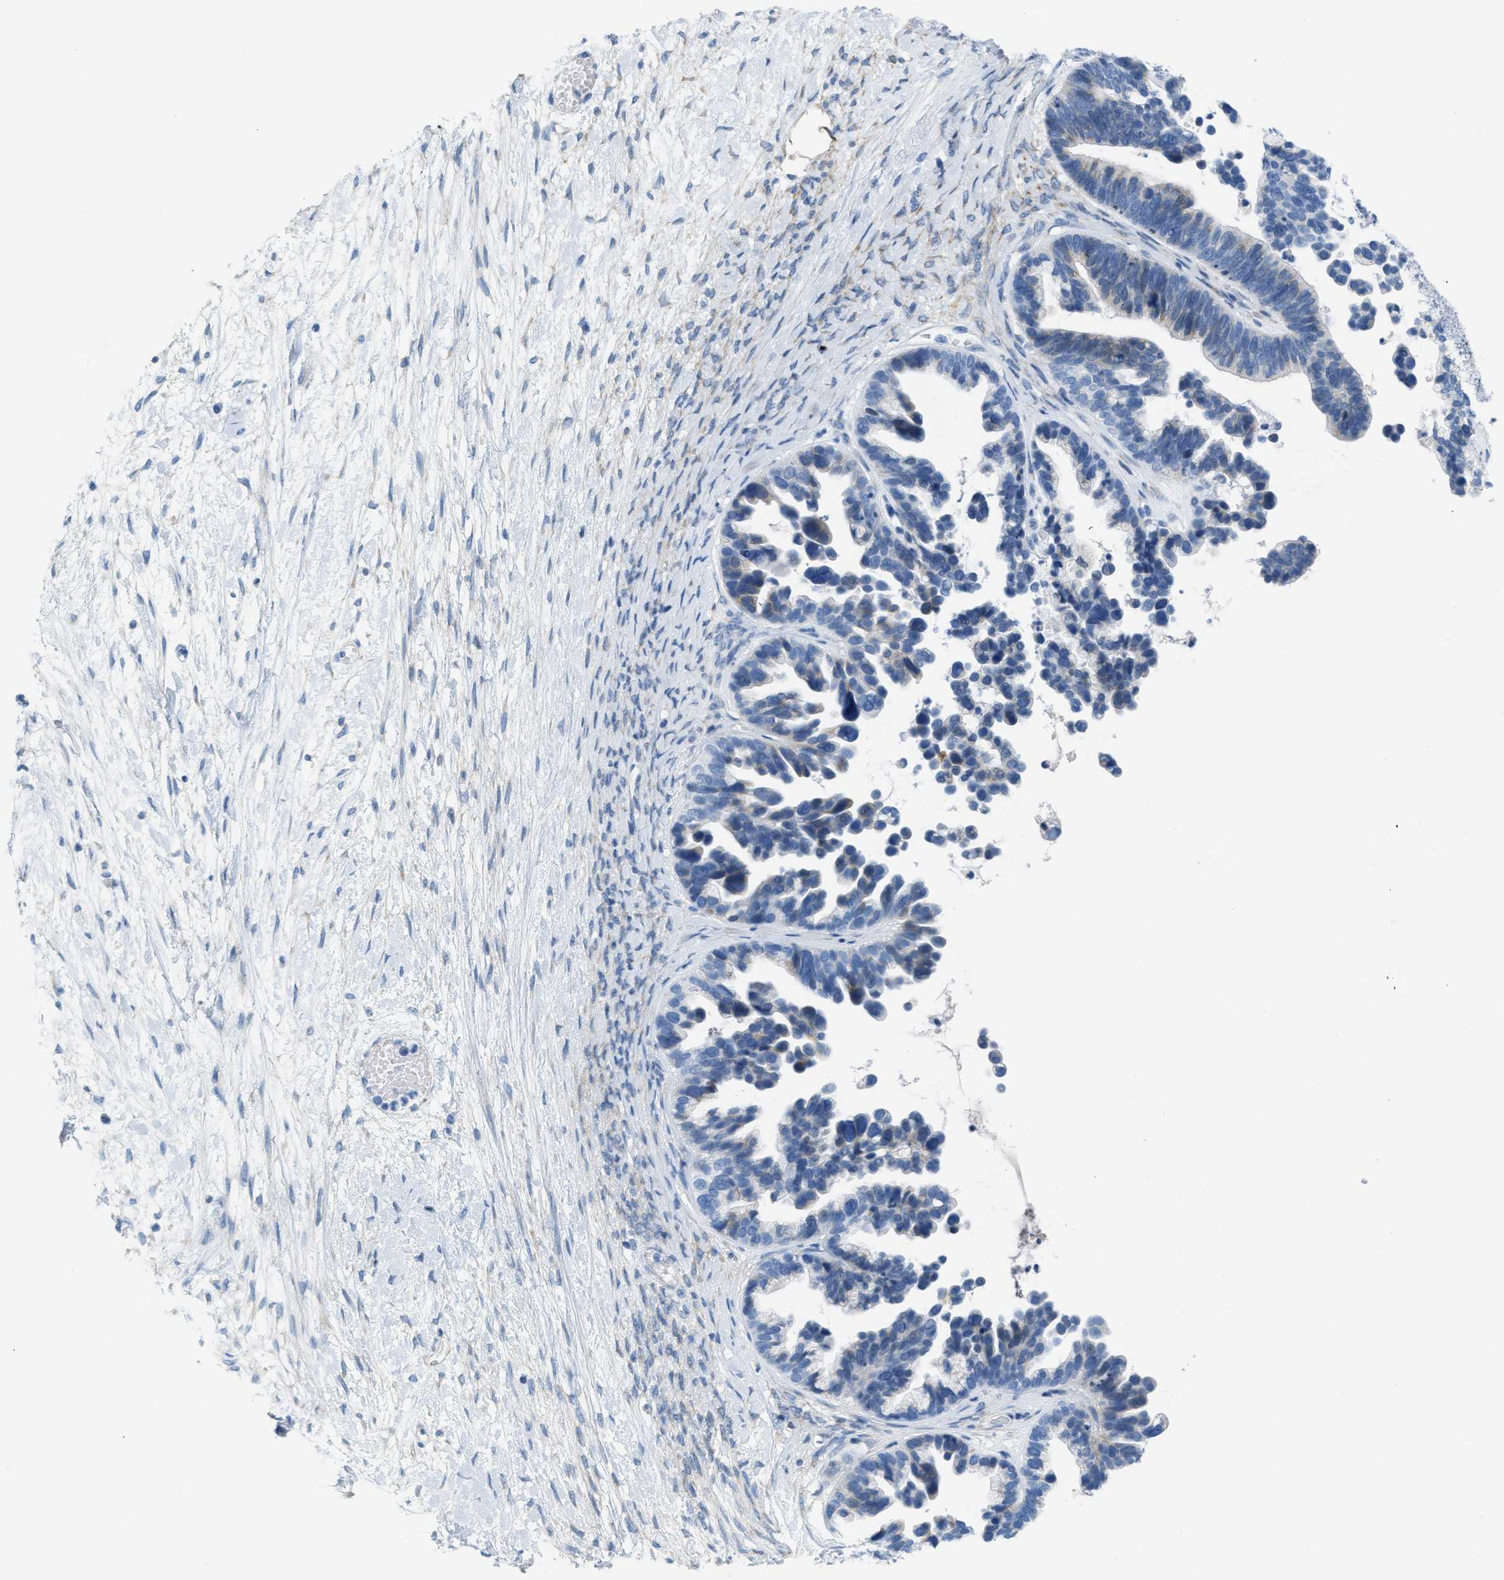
{"staining": {"intensity": "negative", "quantity": "none", "location": "none"}, "tissue": "ovarian cancer", "cell_type": "Tumor cells", "image_type": "cancer", "snomed": [{"axis": "morphology", "description": "Cystadenocarcinoma, serous, NOS"}, {"axis": "topography", "description": "Ovary"}], "caption": "DAB (3,3'-diaminobenzidine) immunohistochemical staining of human ovarian cancer reveals no significant positivity in tumor cells. The staining is performed using DAB brown chromogen with nuclei counter-stained in using hematoxylin.", "gene": "ASGR1", "patient": {"sex": "female", "age": 56}}